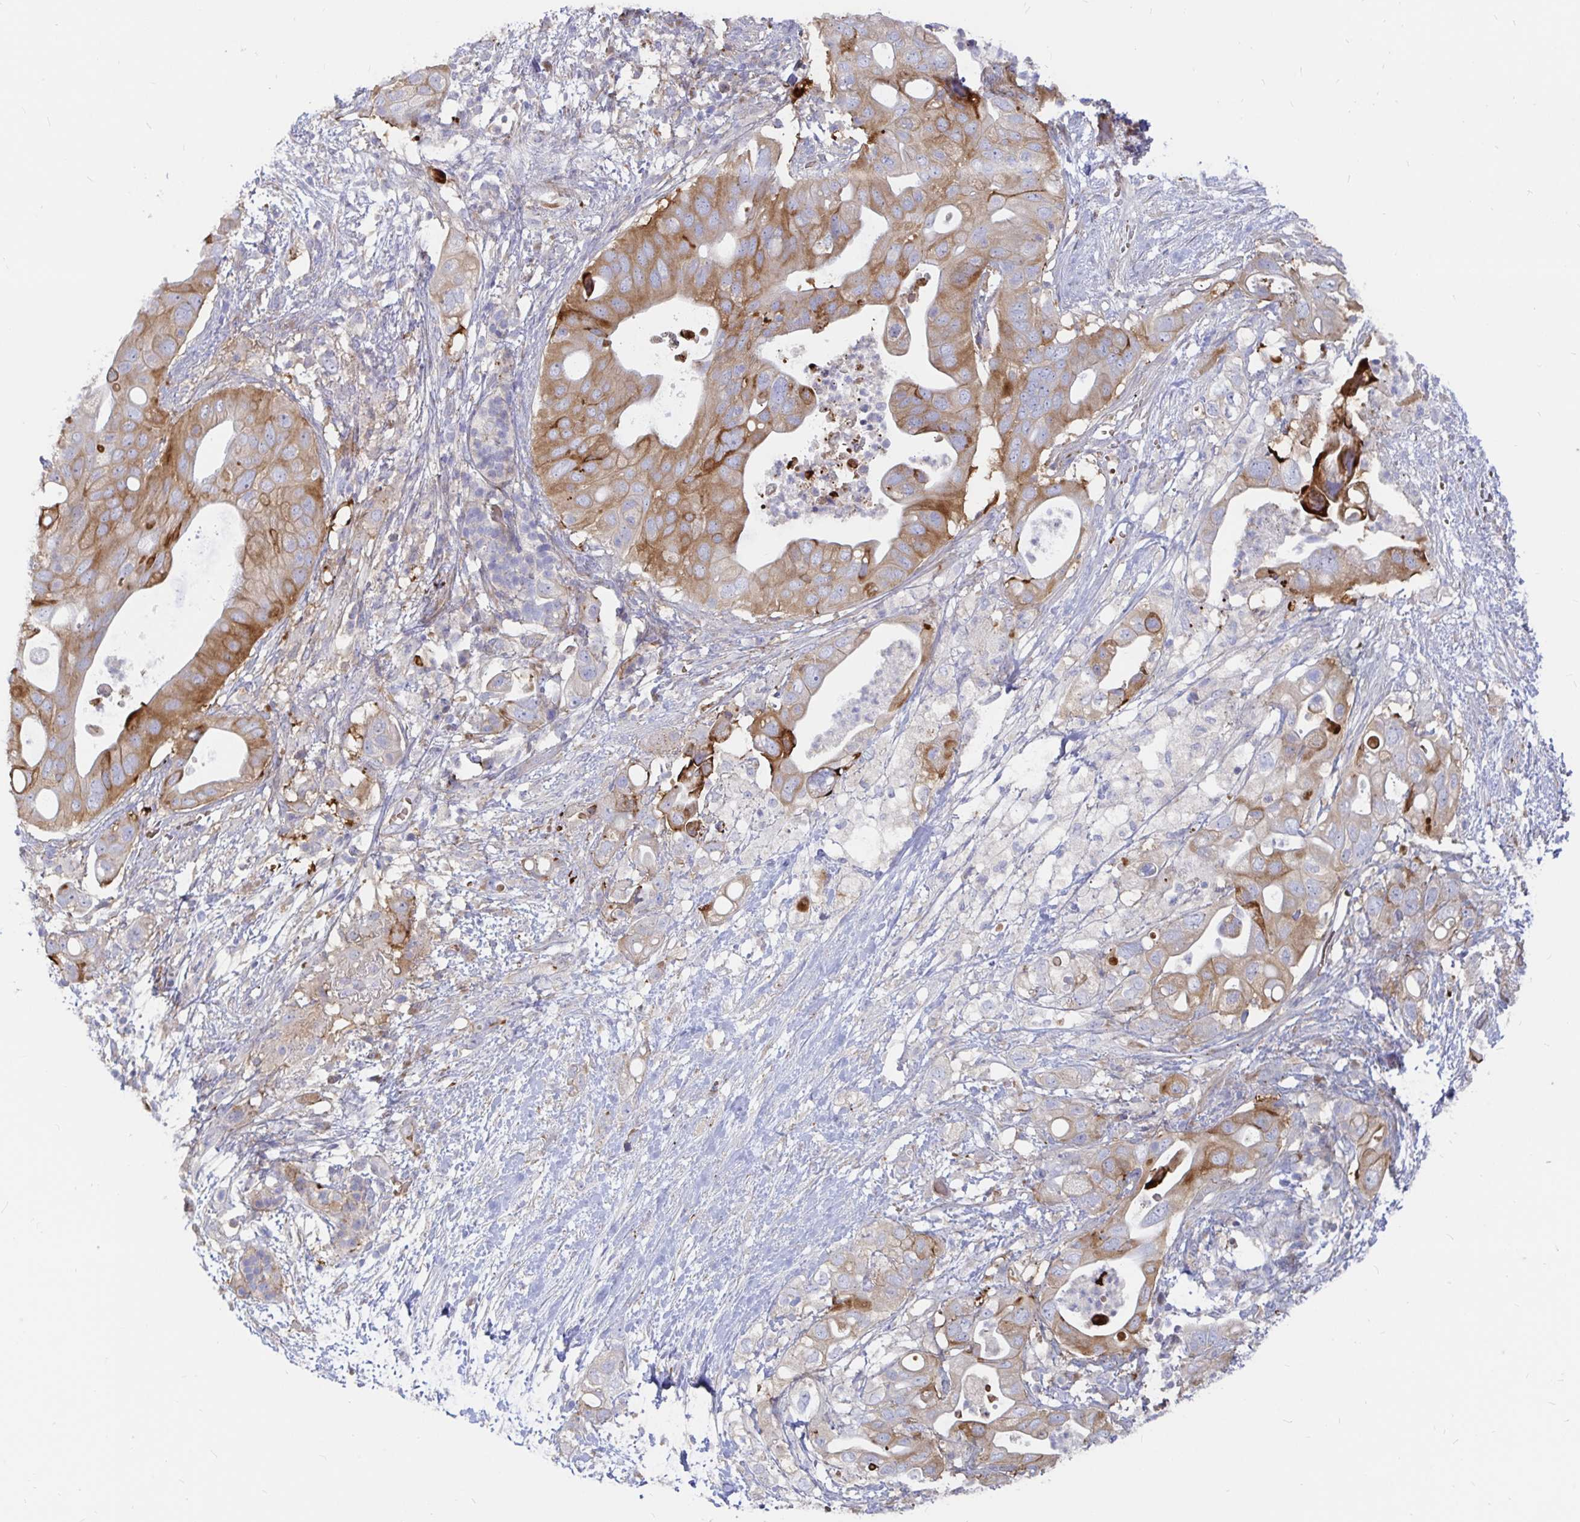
{"staining": {"intensity": "moderate", "quantity": "25%-75%", "location": "cytoplasmic/membranous"}, "tissue": "pancreatic cancer", "cell_type": "Tumor cells", "image_type": "cancer", "snomed": [{"axis": "morphology", "description": "Adenocarcinoma, NOS"}, {"axis": "topography", "description": "Pancreas"}], "caption": "Immunohistochemical staining of human pancreatic adenocarcinoma demonstrates medium levels of moderate cytoplasmic/membranous expression in approximately 25%-75% of tumor cells.", "gene": "KCTD19", "patient": {"sex": "female", "age": 72}}